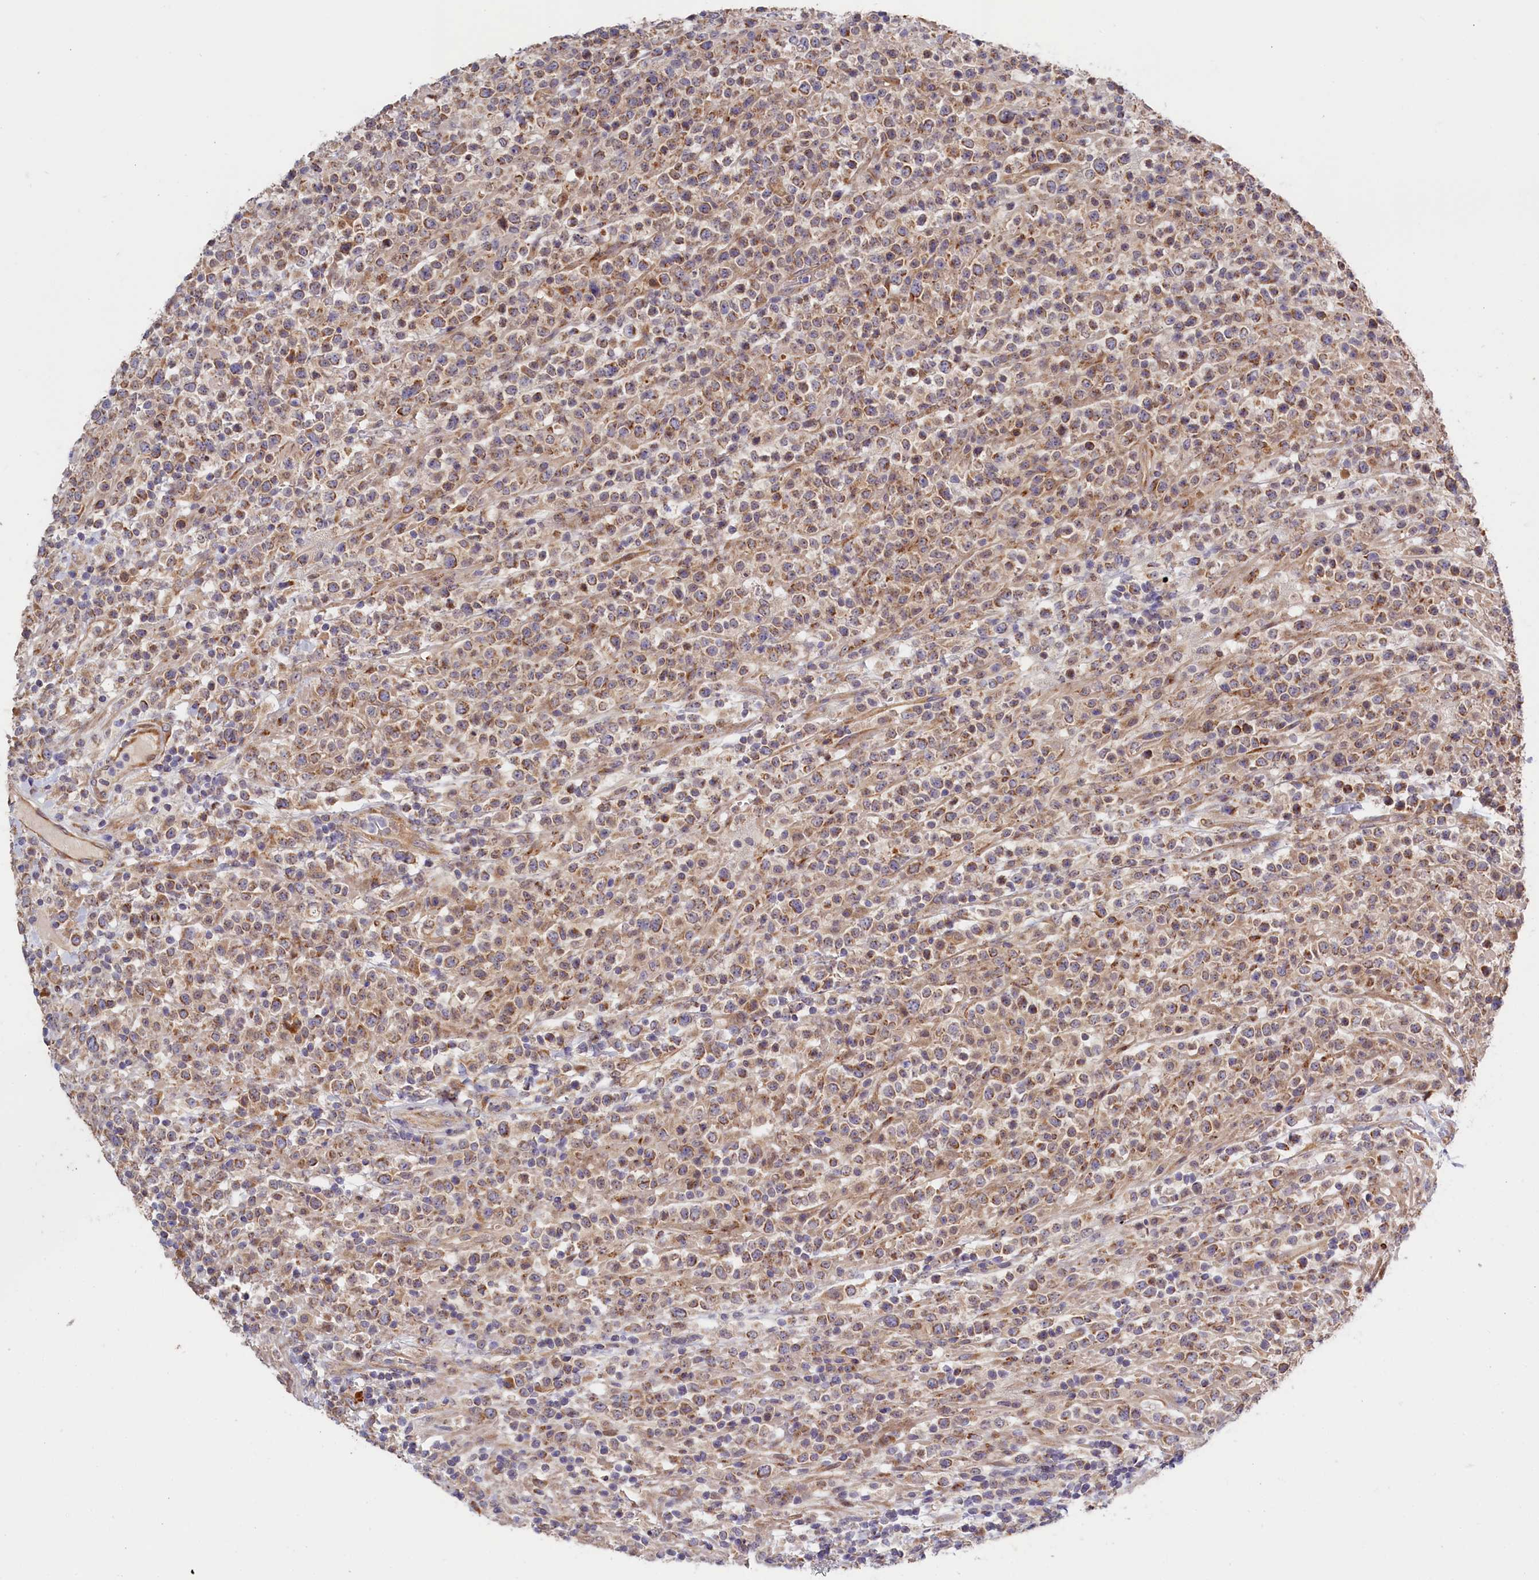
{"staining": {"intensity": "moderate", "quantity": ">75%", "location": "cytoplasmic/membranous"}, "tissue": "lymphoma", "cell_type": "Tumor cells", "image_type": "cancer", "snomed": [{"axis": "morphology", "description": "Malignant lymphoma, non-Hodgkin's type, High grade"}, {"axis": "topography", "description": "Colon"}], "caption": "Malignant lymphoma, non-Hodgkin's type (high-grade) stained for a protein (brown) demonstrates moderate cytoplasmic/membranous positive staining in about >75% of tumor cells.", "gene": "CEP44", "patient": {"sex": "female", "age": 53}}